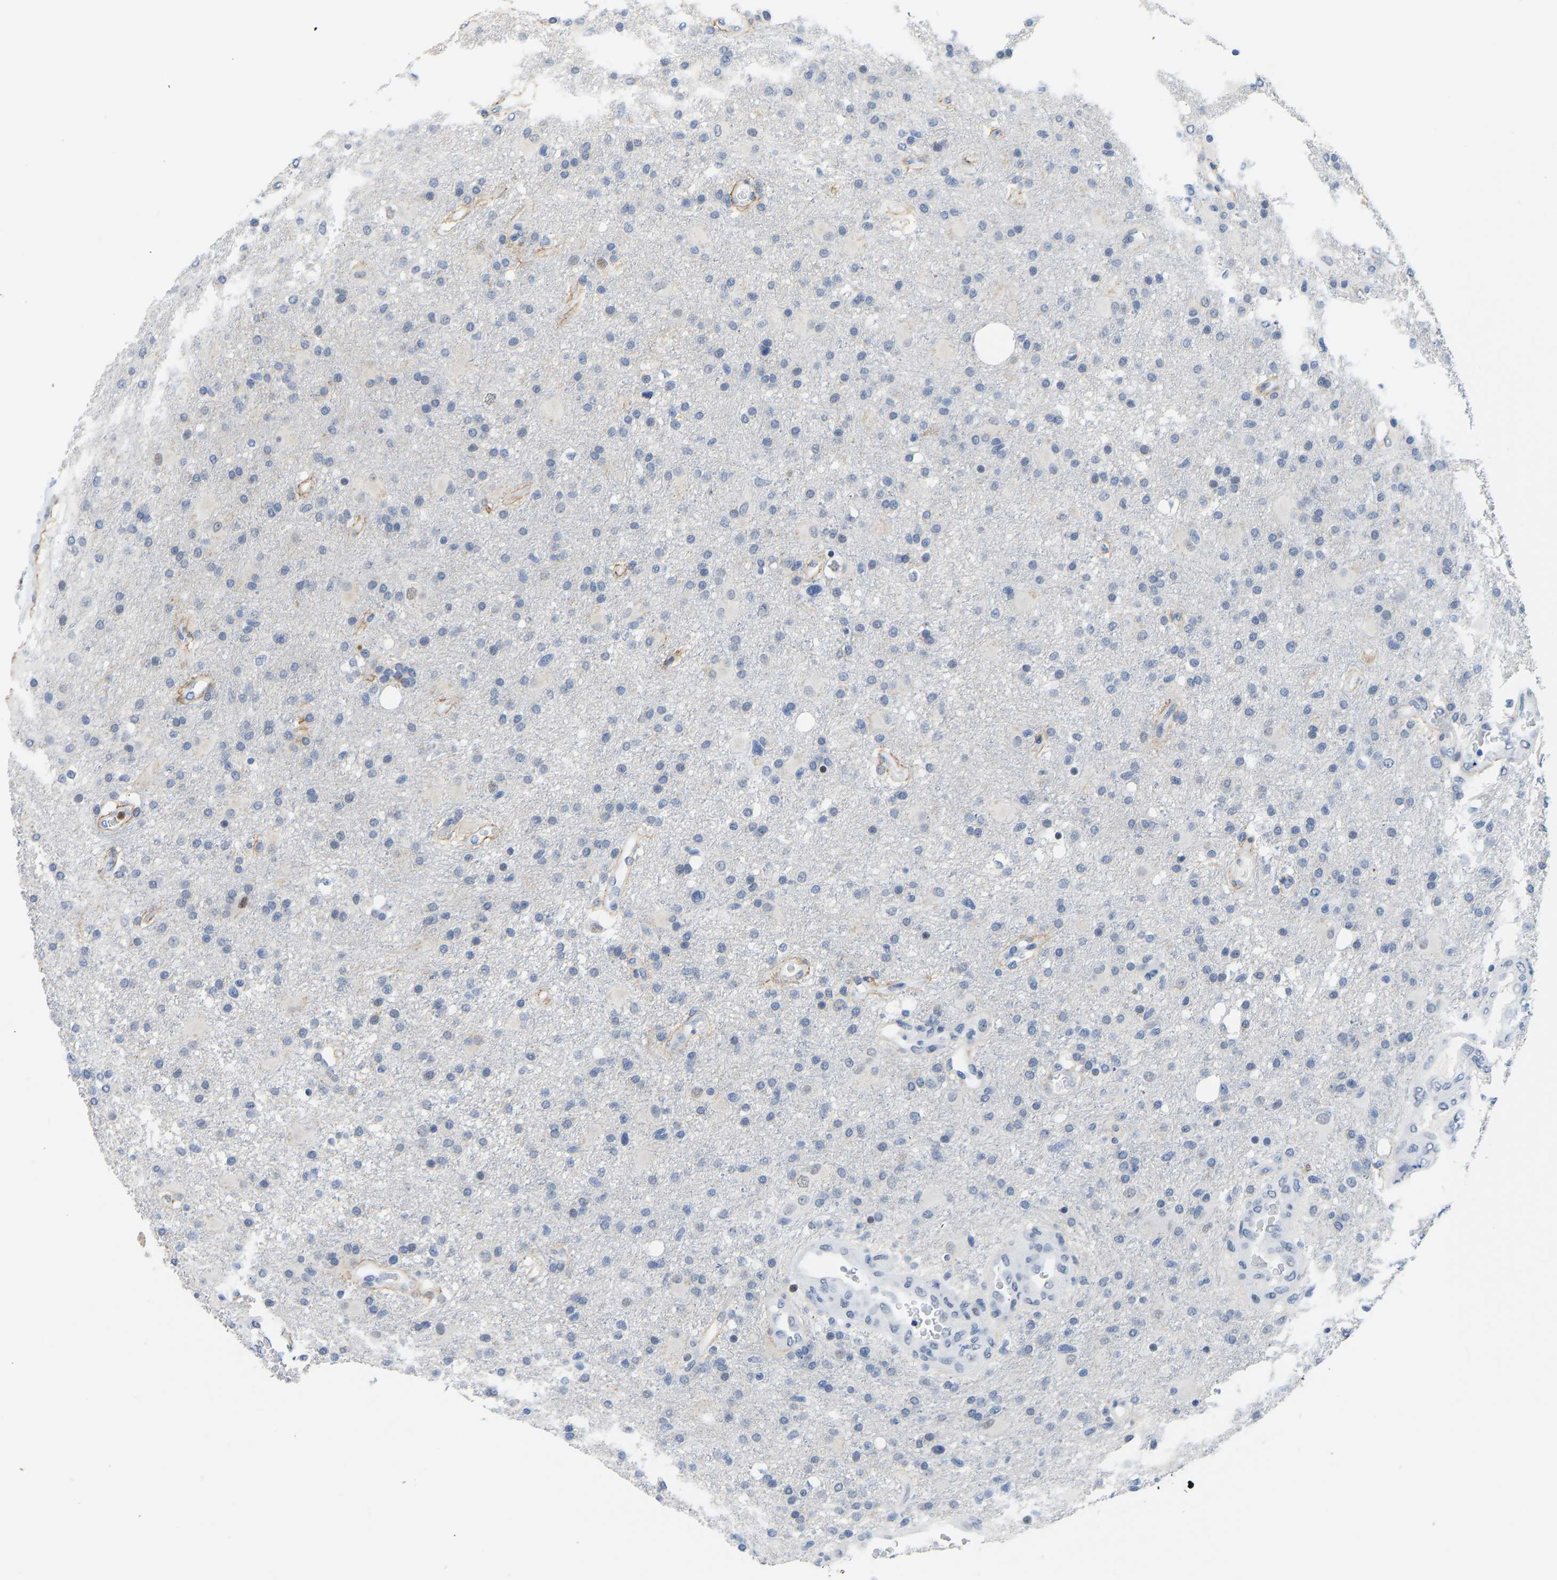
{"staining": {"intensity": "negative", "quantity": "none", "location": "none"}, "tissue": "glioma", "cell_type": "Tumor cells", "image_type": "cancer", "snomed": [{"axis": "morphology", "description": "Glioma, malignant, High grade"}, {"axis": "topography", "description": "Brain"}], "caption": "Tumor cells show no significant protein positivity in glioma. The staining is performed using DAB brown chromogen with nuclei counter-stained in using hematoxylin.", "gene": "TXNDC2", "patient": {"sex": "male", "age": 72}}